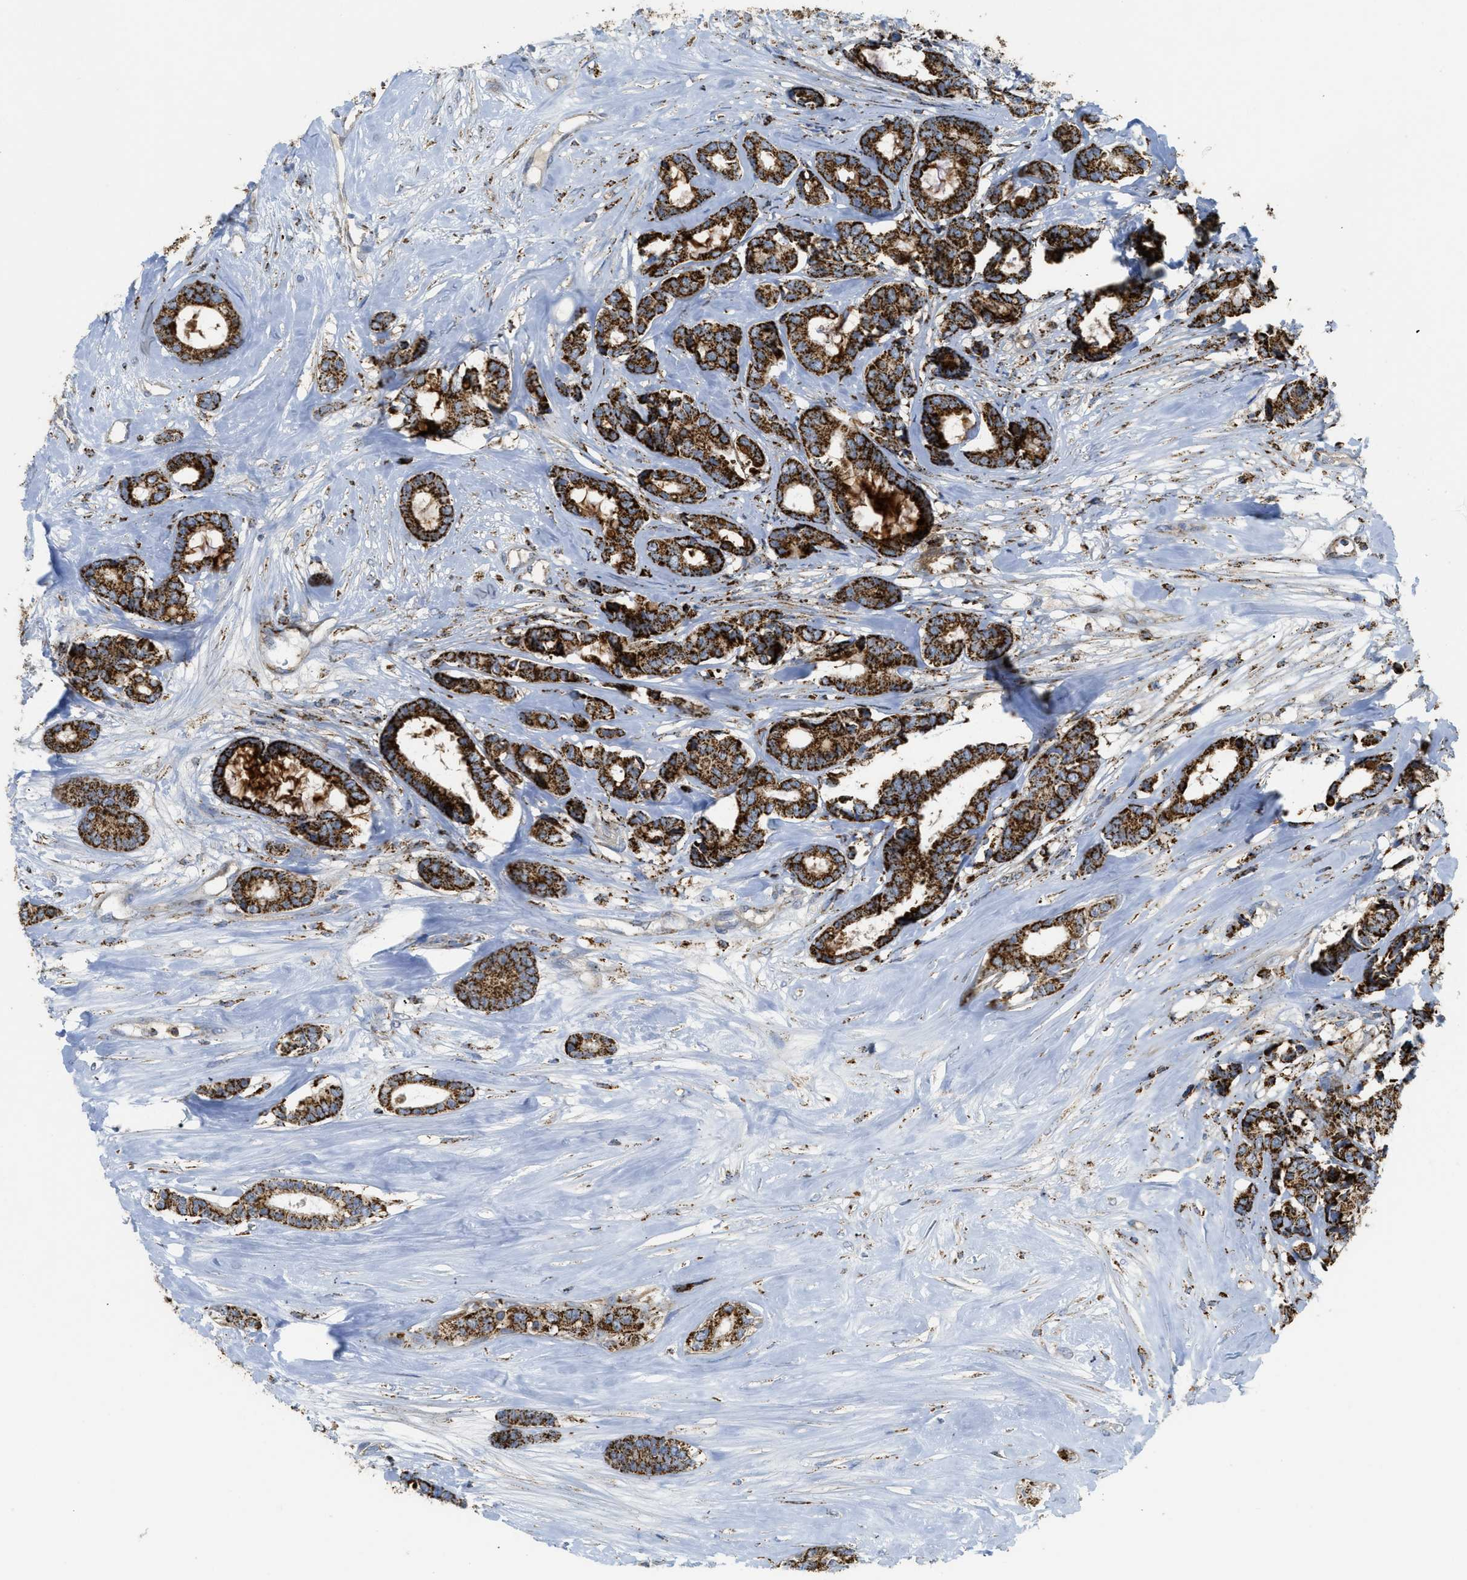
{"staining": {"intensity": "strong", "quantity": ">75%", "location": "cytoplasmic/membranous"}, "tissue": "breast cancer", "cell_type": "Tumor cells", "image_type": "cancer", "snomed": [{"axis": "morphology", "description": "Duct carcinoma"}, {"axis": "topography", "description": "Breast"}], "caption": "This photomicrograph displays IHC staining of human breast invasive ductal carcinoma, with high strong cytoplasmic/membranous positivity in about >75% of tumor cells.", "gene": "SQOR", "patient": {"sex": "female", "age": 87}}